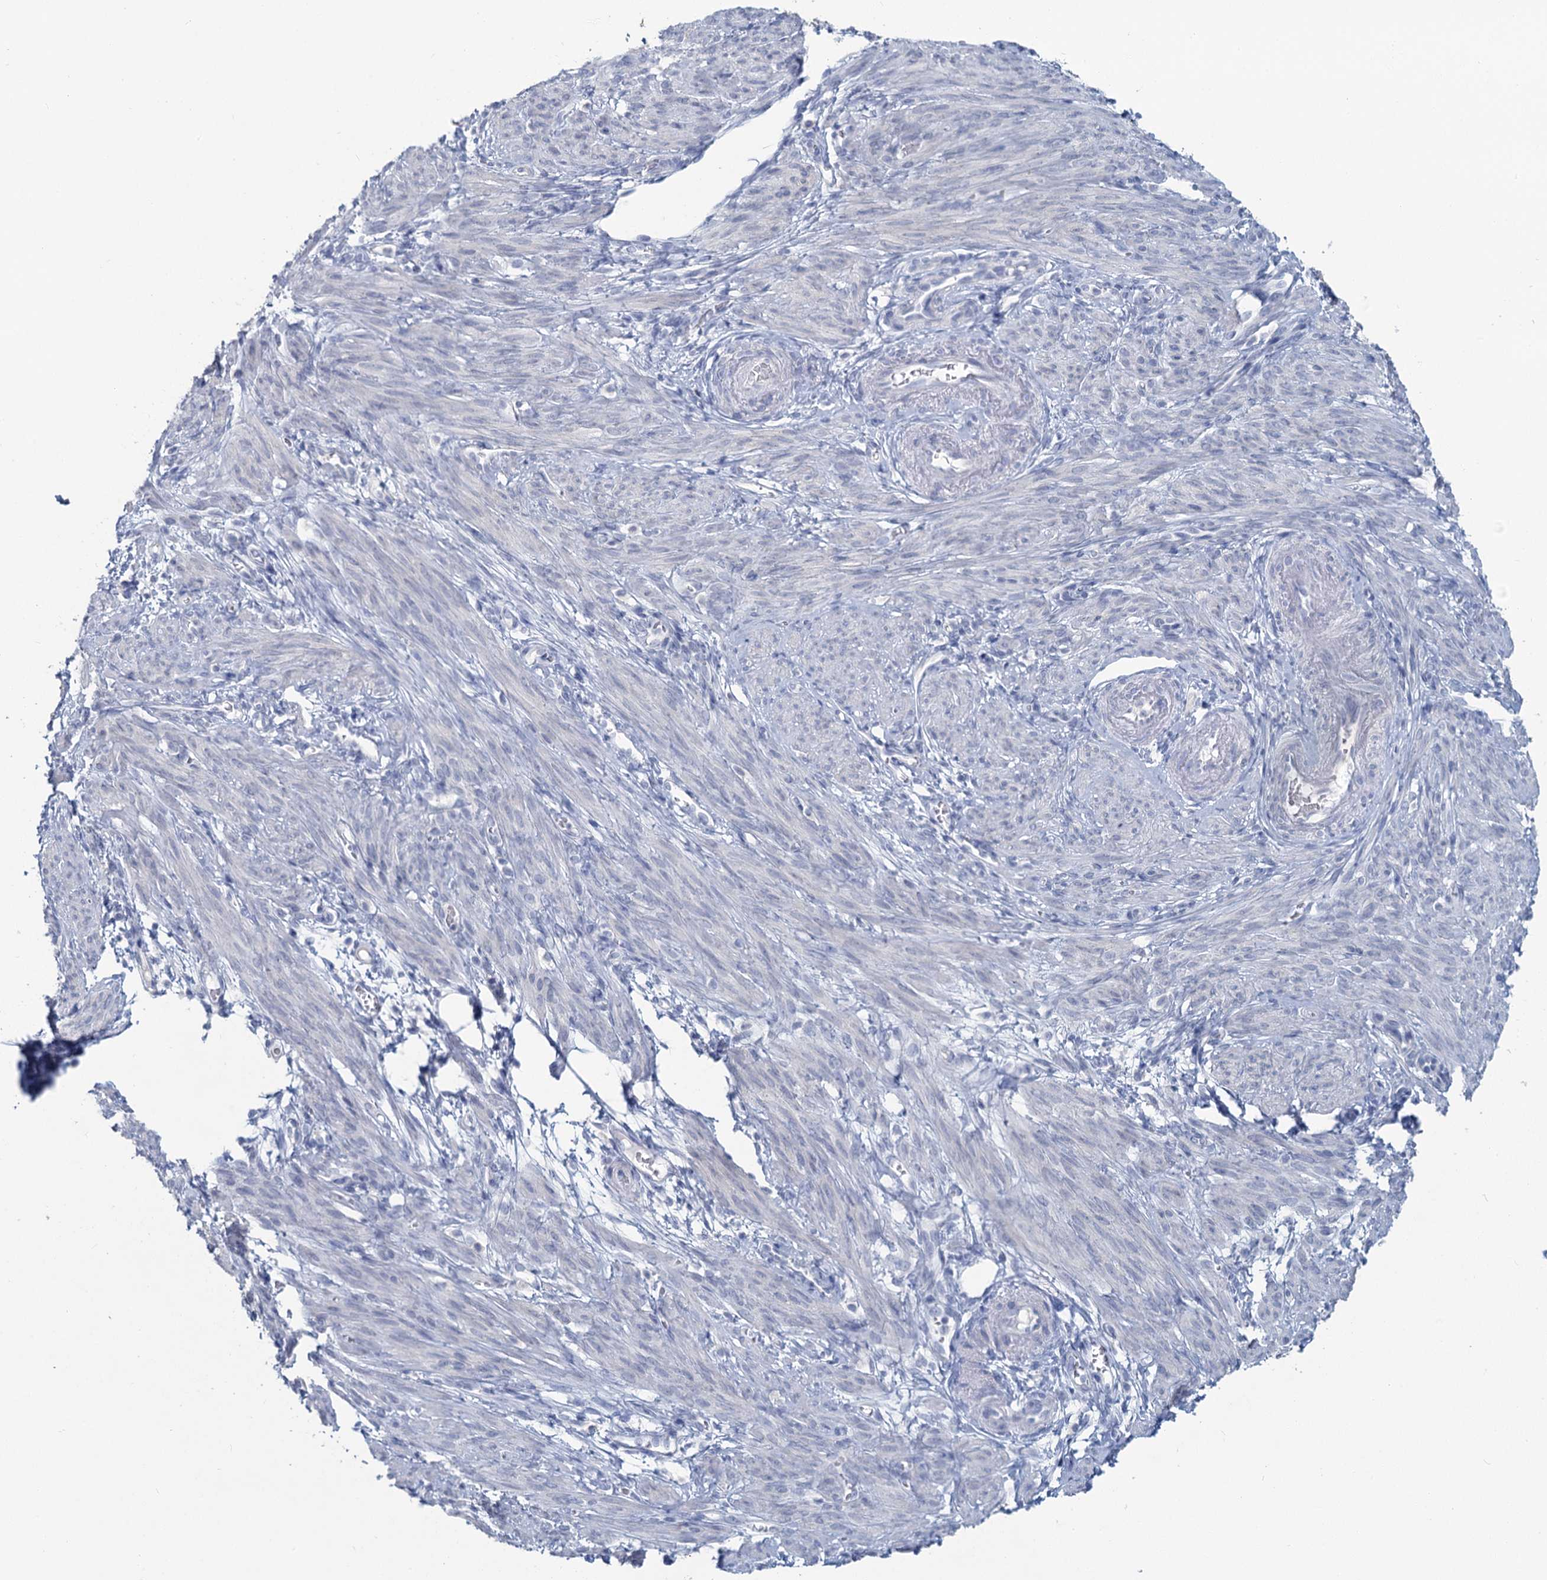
{"staining": {"intensity": "negative", "quantity": "none", "location": "none"}, "tissue": "smooth muscle", "cell_type": "Smooth muscle cells", "image_type": "normal", "snomed": [{"axis": "morphology", "description": "Normal tissue, NOS"}, {"axis": "topography", "description": "Smooth muscle"}], "caption": "Smooth muscle cells show no significant protein positivity in normal smooth muscle. Nuclei are stained in blue.", "gene": "CHGA", "patient": {"sex": "female", "age": 39}}